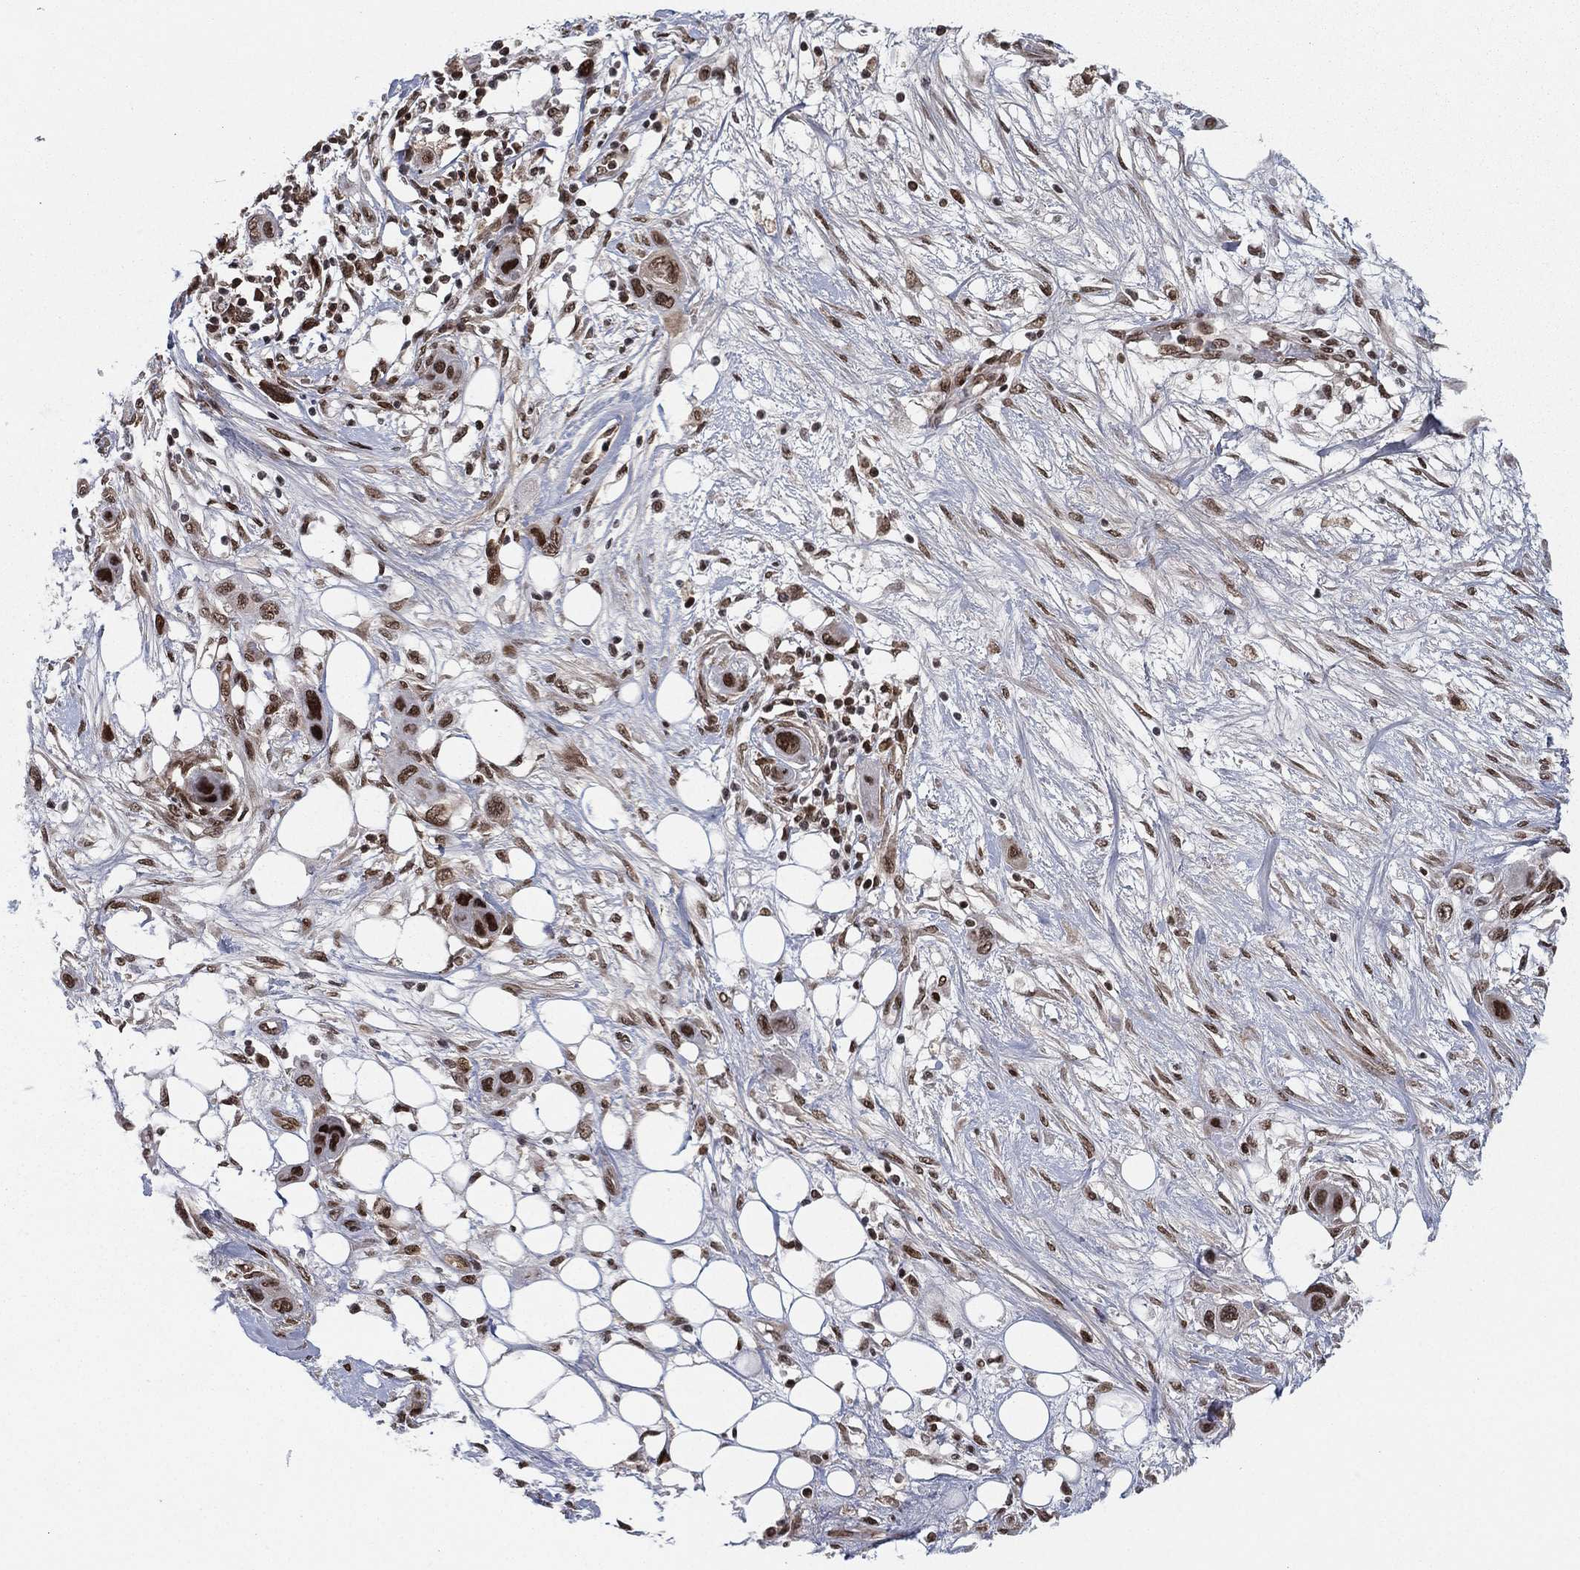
{"staining": {"intensity": "strong", "quantity": ">75%", "location": "nuclear"}, "tissue": "skin cancer", "cell_type": "Tumor cells", "image_type": "cancer", "snomed": [{"axis": "morphology", "description": "Squamous cell carcinoma, NOS"}, {"axis": "topography", "description": "Skin"}], "caption": "Squamous cell carcinoma (skin) was stained to show a protein in brown. There is high levels of strong nuclear expression in about >75% of tumor cells.", "gene": "RTF1", "patient": {"sex": "male", "age": 79}}